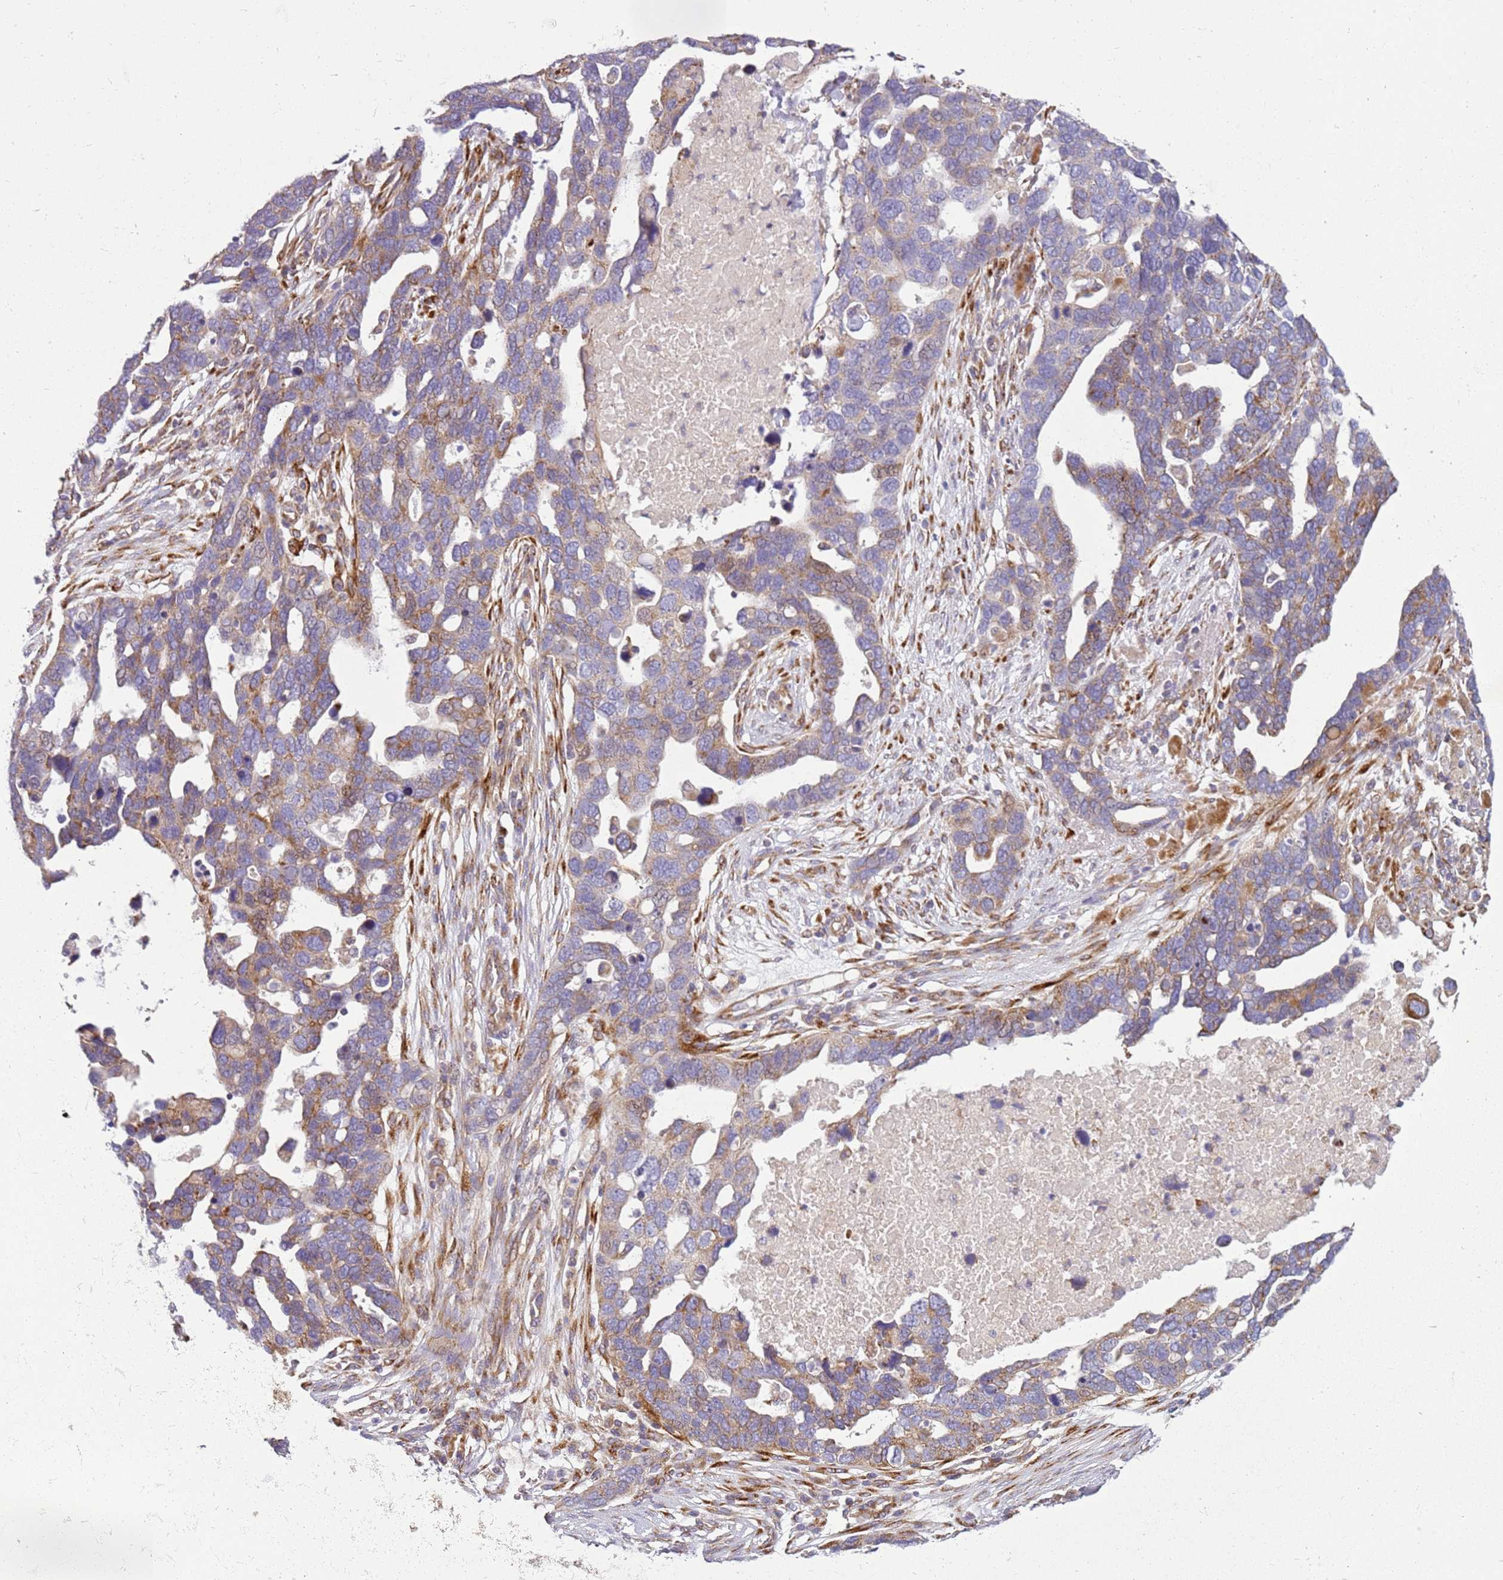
{"staining": {"intensity": "weak", "quantity": ">75%", "location": "cytoplasmic/membranous"}, "tissue": "ovarian cancer", "cell_type": "Tumor cells", "image_type": "cancer", "snomed": [{"axis": "morphology", "description": "Cystadenocarcinoma, serous, NOS"}, {"axis": "topography", "description": "Ovary"}], "caption": "Ovarian serous cystadenocarcinoma stained with a protein marker reveals weak staining in tumor cells.", "gene": "TMEM200C", "patient": {"sex": "female", "age": 54}}